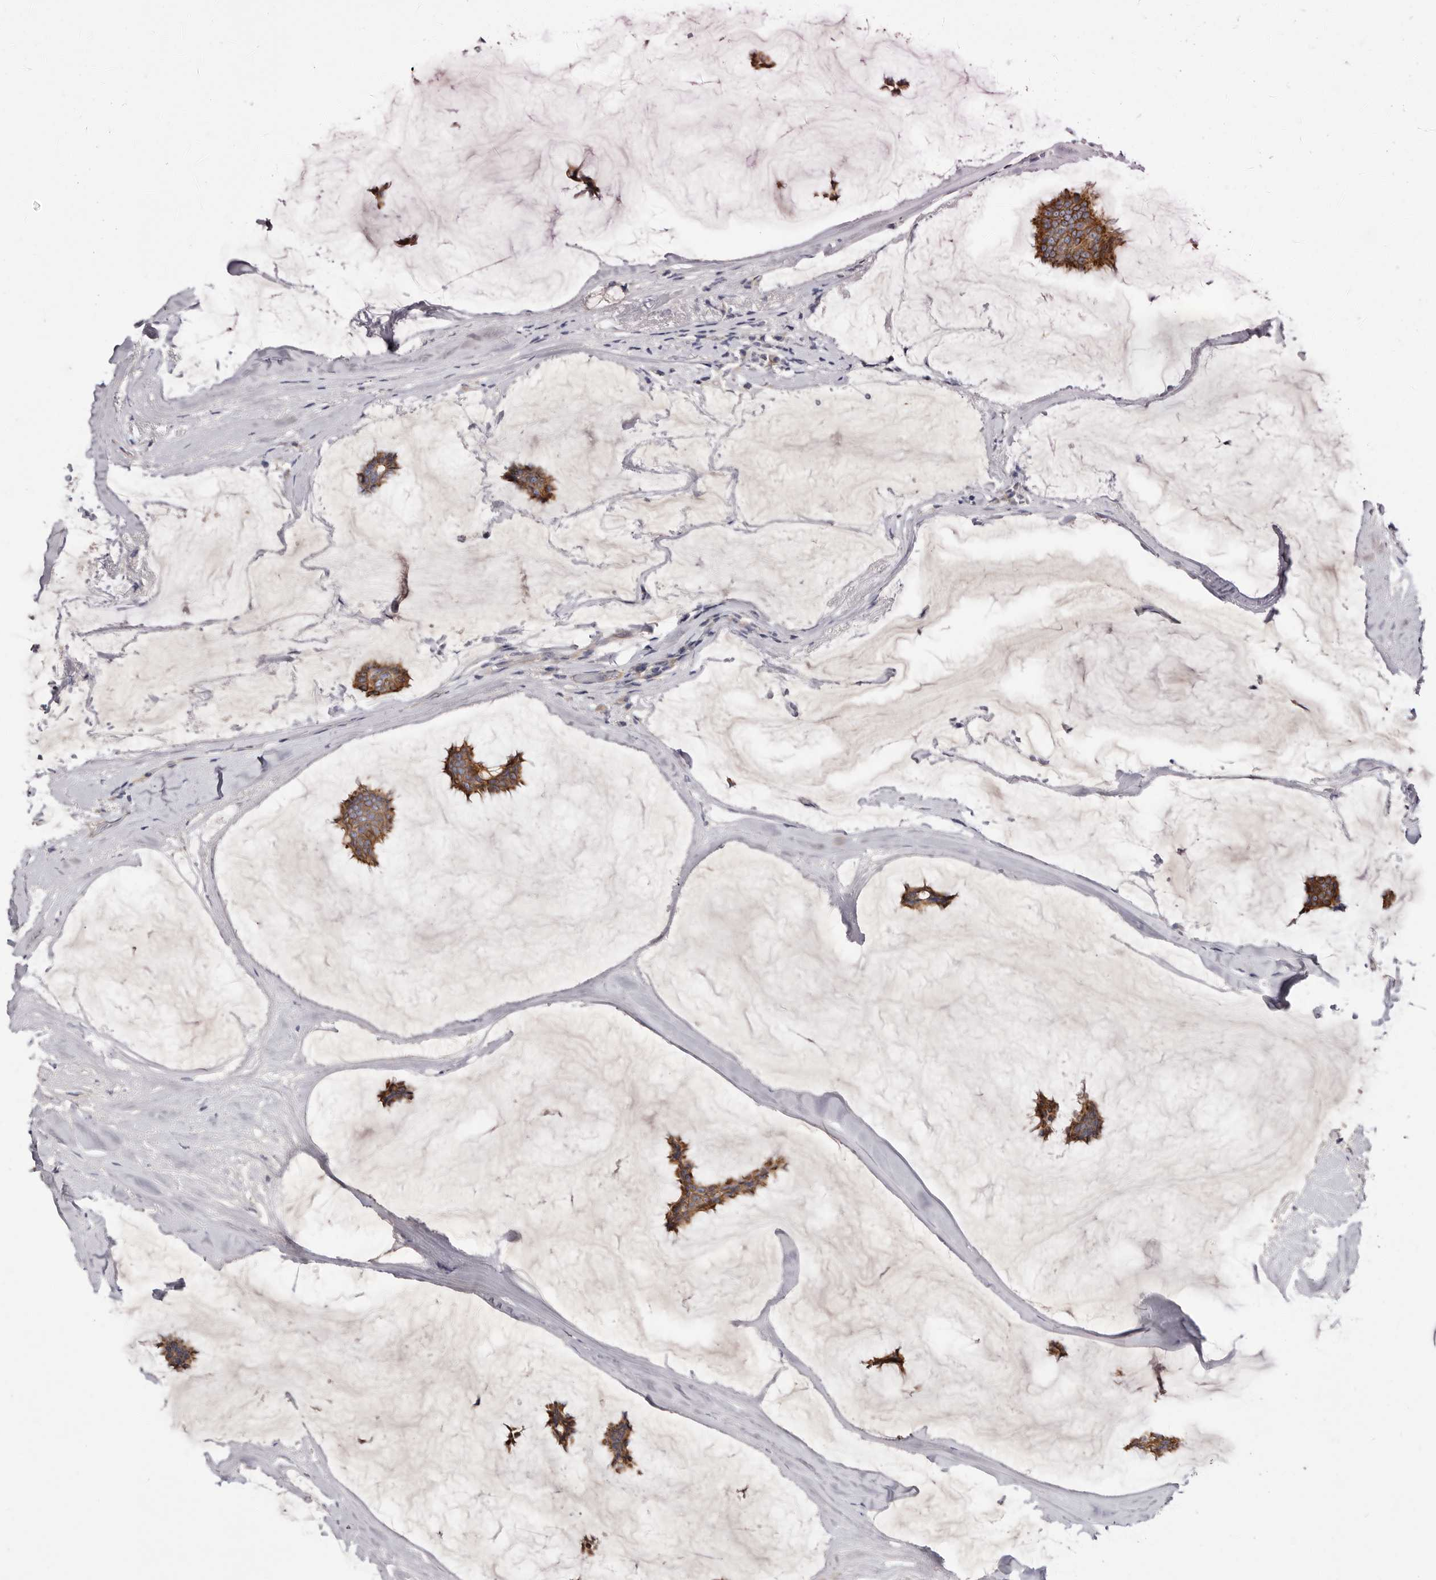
{"staining": {"intensity": "moderate", "quantity": ">75%", "location": "cytoplasmic/membranous"}, "tissue": "breast cancer", "cell_type": "Tumor cells", "image_type": "cancer", "snomed": [{"axis": "morphology", "description": "Duct carcinoma"}, {"axis": "topography", "description": "Breast"}], "caption": "Breast invasive ductal carcinoma was stained to show a protein in brown. There is medium levels of moderate cytoplasmic/membranous positivity in about >75% of tumor cells. (DAB IHC with brightfield microscopy, high magnification).", "gene": "STK16", "patient": {"sex": "female", "age": 93}}